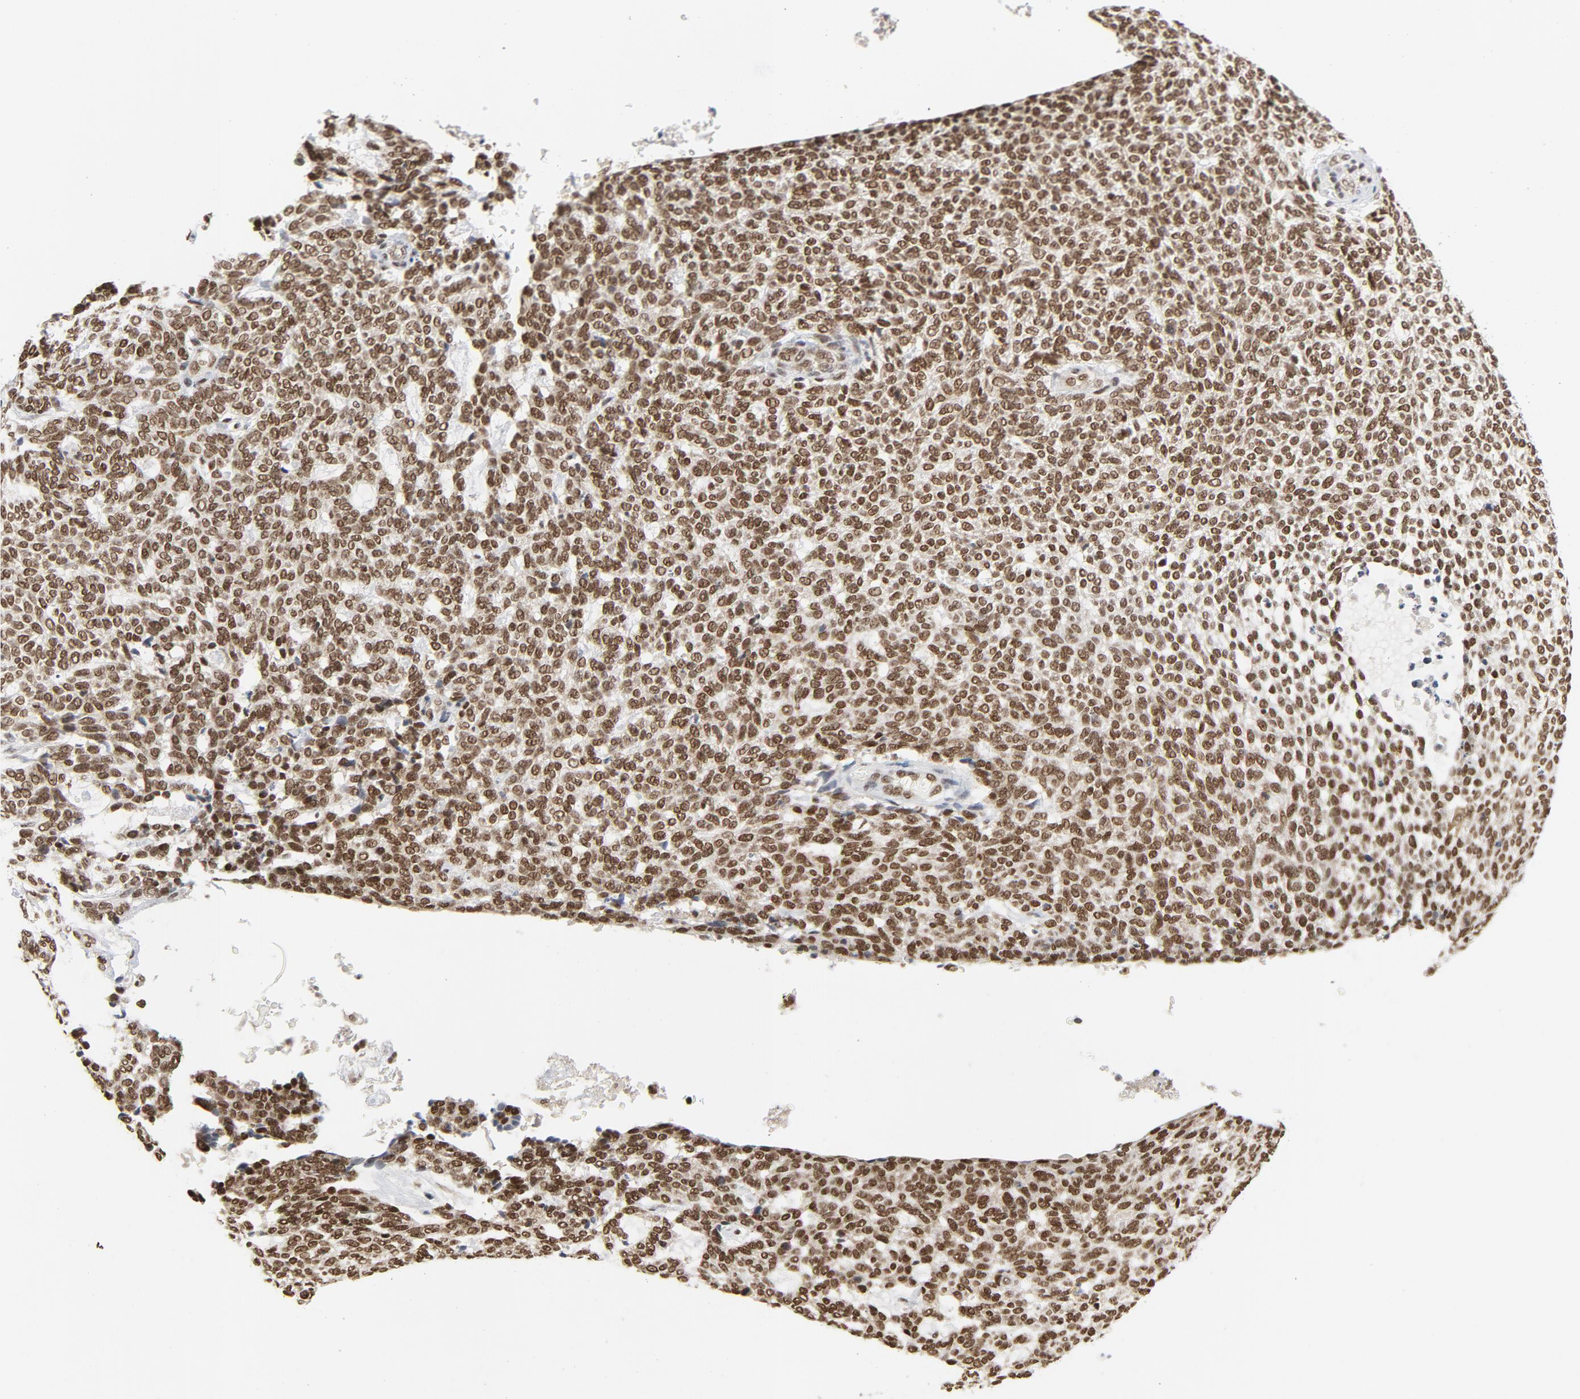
{"staining": {"intensity": "strong", "quantity": ">75%", "location": "nuclear"}, "tissue": "skin cancer", "cell_type": "Tumor cells", "image_type": "cancer", "snomed": [{"axis": "morphology", "description": "Normal tissue, NOS"}, {"axis": "morphology", "description": "Basal cell carcinoma"}, {"axis": "topography", "description": "Skin"}], "caption": "Immunohistochemistry (IHC) of skin cancer (basal cell carcinoma) shows high levels of strong nuclear staining in approximately >75% of tumor cells. (Brightfield microscopy of DAB IHC at high magnification).", "gene": "ERCC1", "patient": {"sex": "male", "age": 87}}